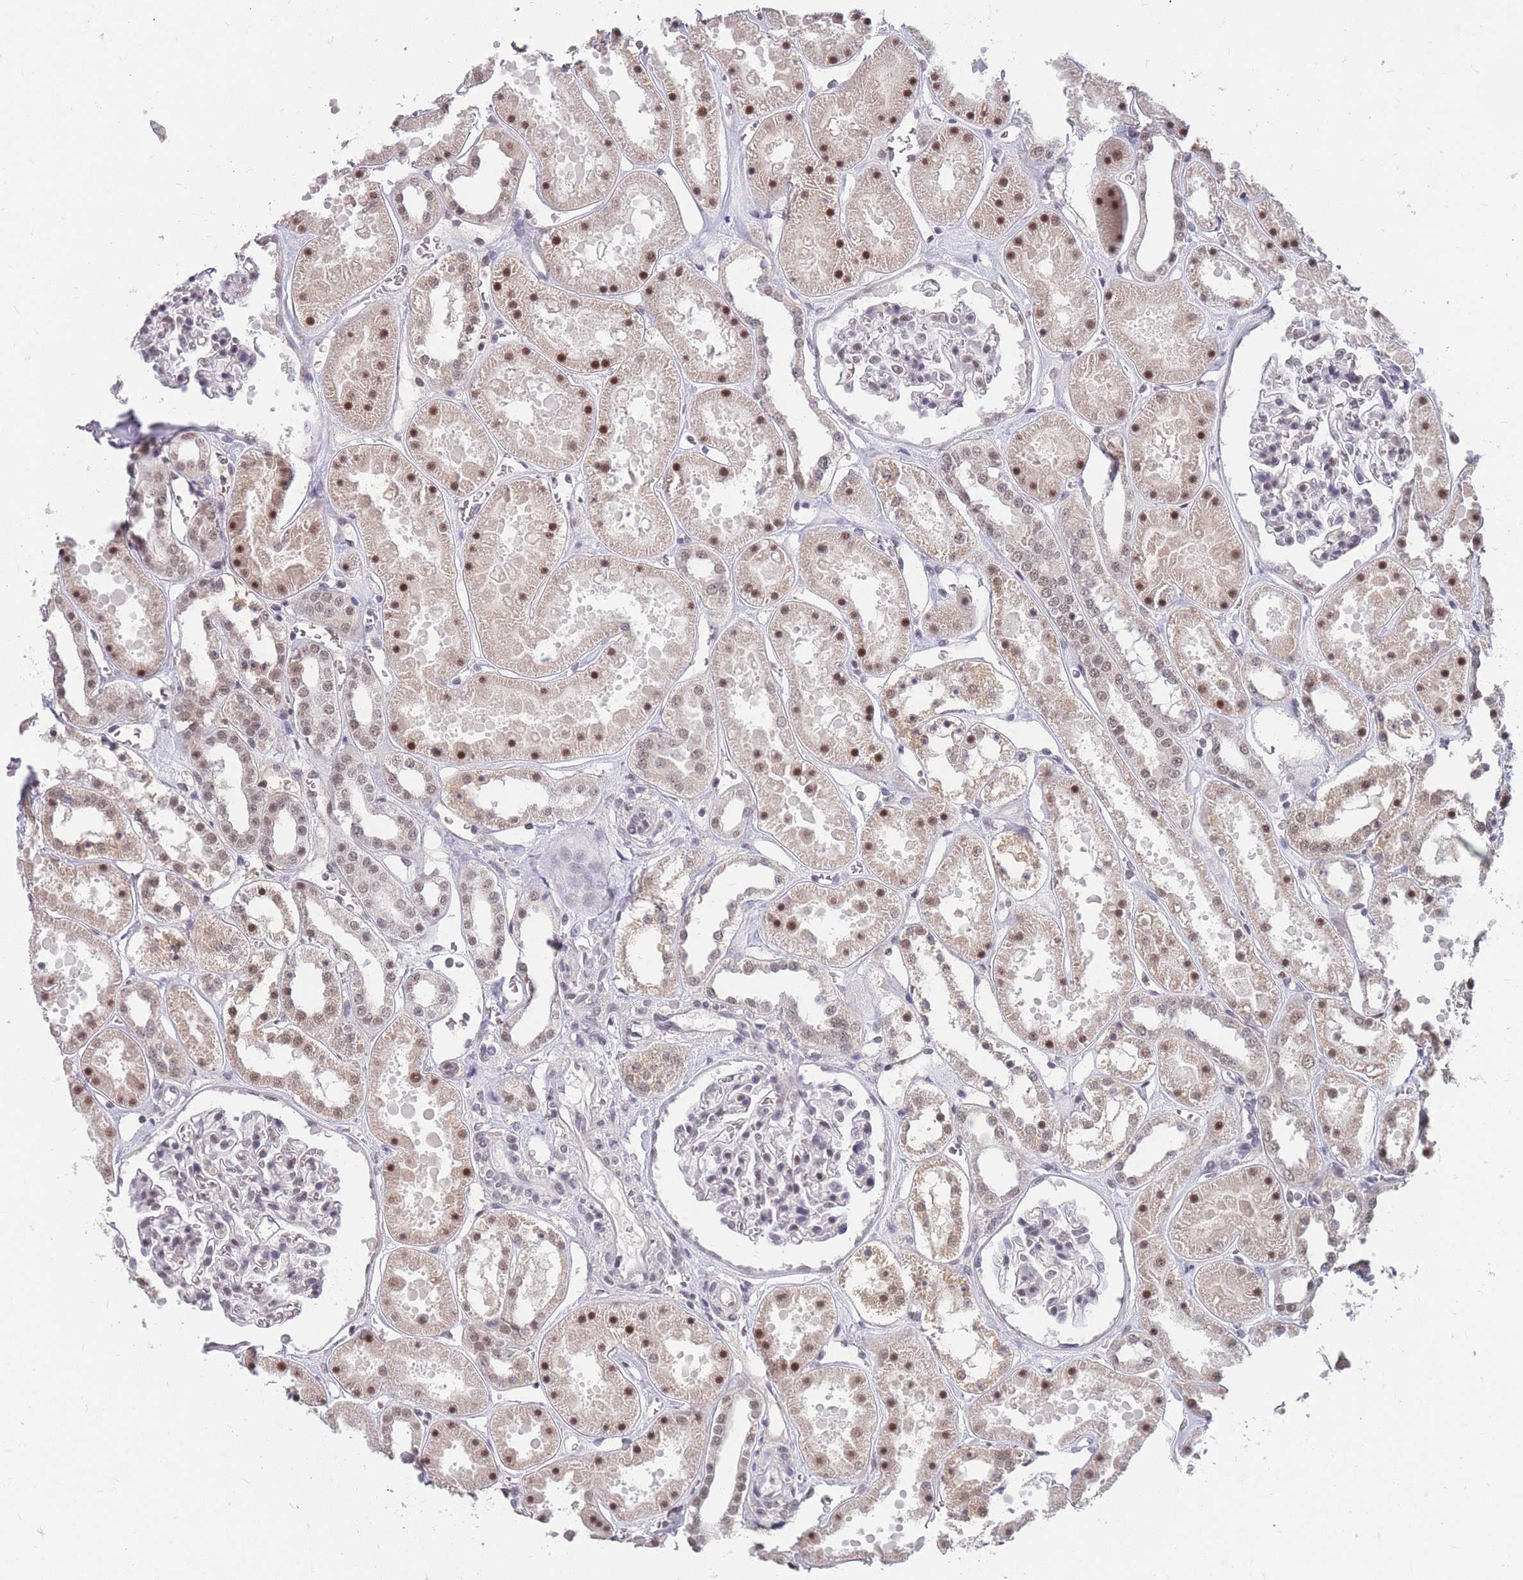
{"staining": {"intensity": "weak", "quantity": "<25%", "location": "nuclear"}, "tissue": "kidney", "cell_type": "Cells in glomeruli", "image_type": "normal", "snomed": [{"axis": "morphology", "description": "Normal tissue, NOS"}, {"axis": "topography", "description": "Kidney"}], "caption": "Cells in glomeruli show no significant protein expression in normal kidney. (Immunohistochemistry (ihc), brightfield microscopy, high magnification).", "gene": "SNRPA1", "patient": {"sex": "female", "age": 41}}